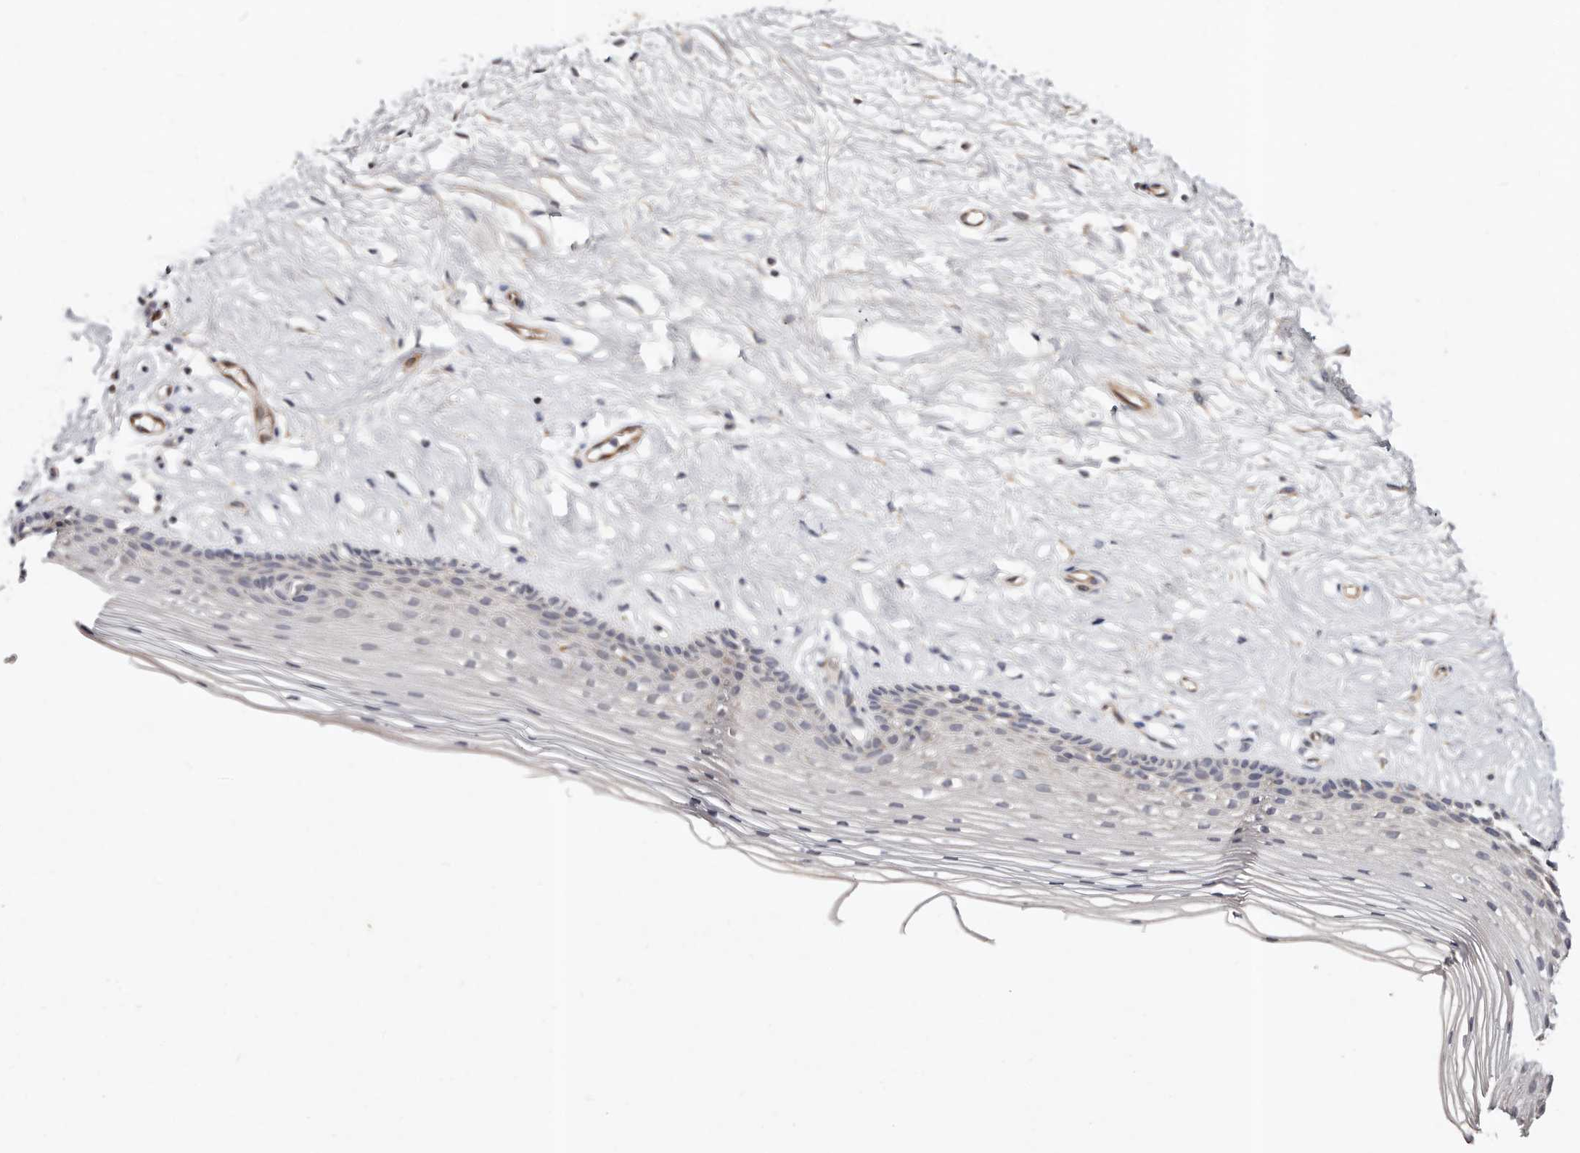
{"staining": {"intensity": "negative", "quantity": "none", "location": "none"}, "tissue": "vagina", "cell_type": "Squamous epithelial cells", "image_type": "normal", "snomed": [{"axis": "morphology", "description": "Normal tissue, NOS"}, {"axis": "topography", "description": "Vagina"}], "caption": "The histopathology image shows no significant positivity in squamous epithelial cells of vagina. (Brightfield microscopy of DAB (3,3'-diaminobenzidine) IHC at high magnification).", "gene": "THBS3", "patient": {"sex": "female", "age": 46}}